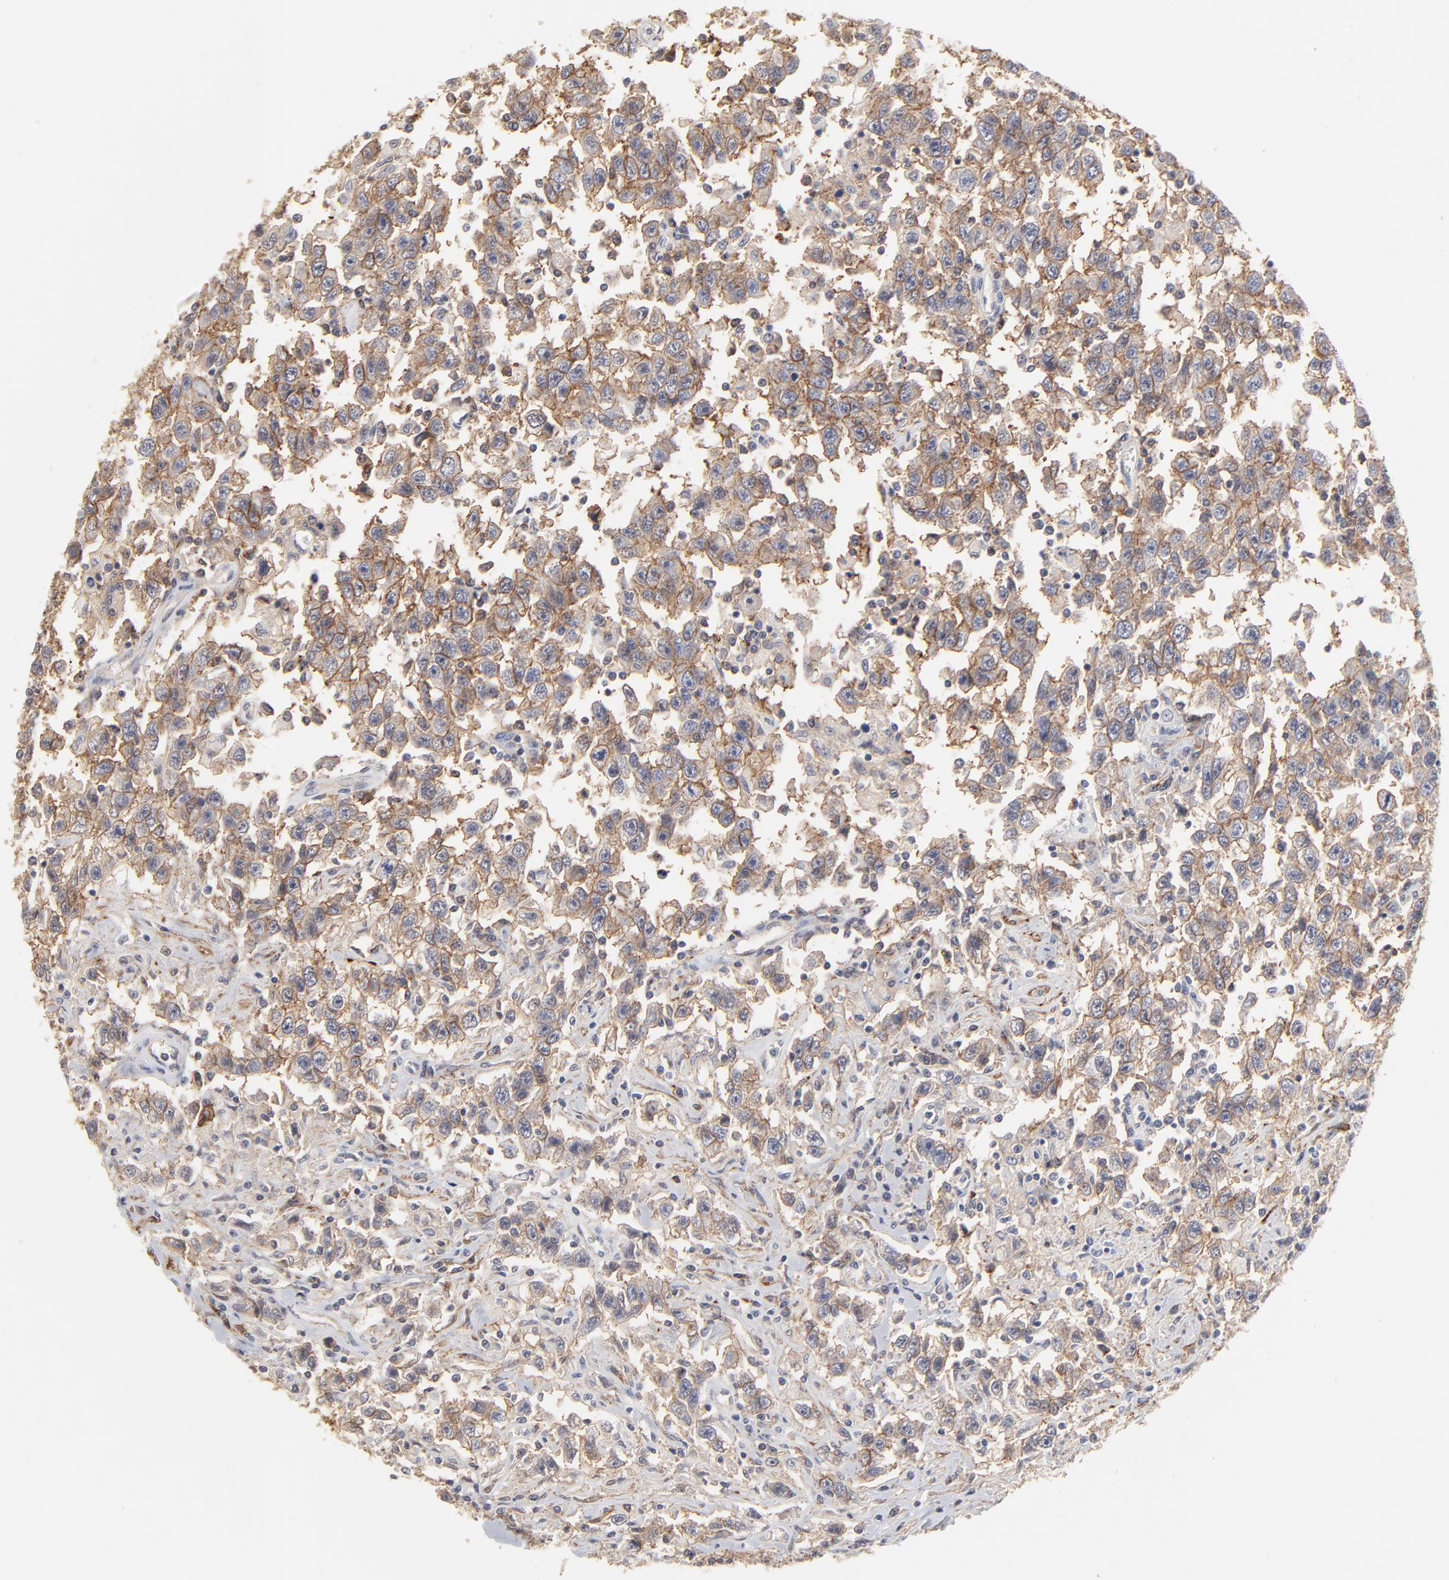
{"staining": {"intensity": "moderate", "quantity": ">75%", "location": "cytoplasmic/membranous"}, "tissue": "testis cancer", "cell_type": "Tumor cells", "image_type": "cancer", "snomed": [{"axis": "morphology", "description": "Seminoma, NOS"}, {"axis": "topography", "description": "Testis"}], "caption": "Moderate cytoplasmic/membranous positivity for a protein is identified in about >75% of tumor cells of seminoma (testis) using IHC.", "gene": "SLC16A1", "patient": {"sex": "male", "age": 41}}